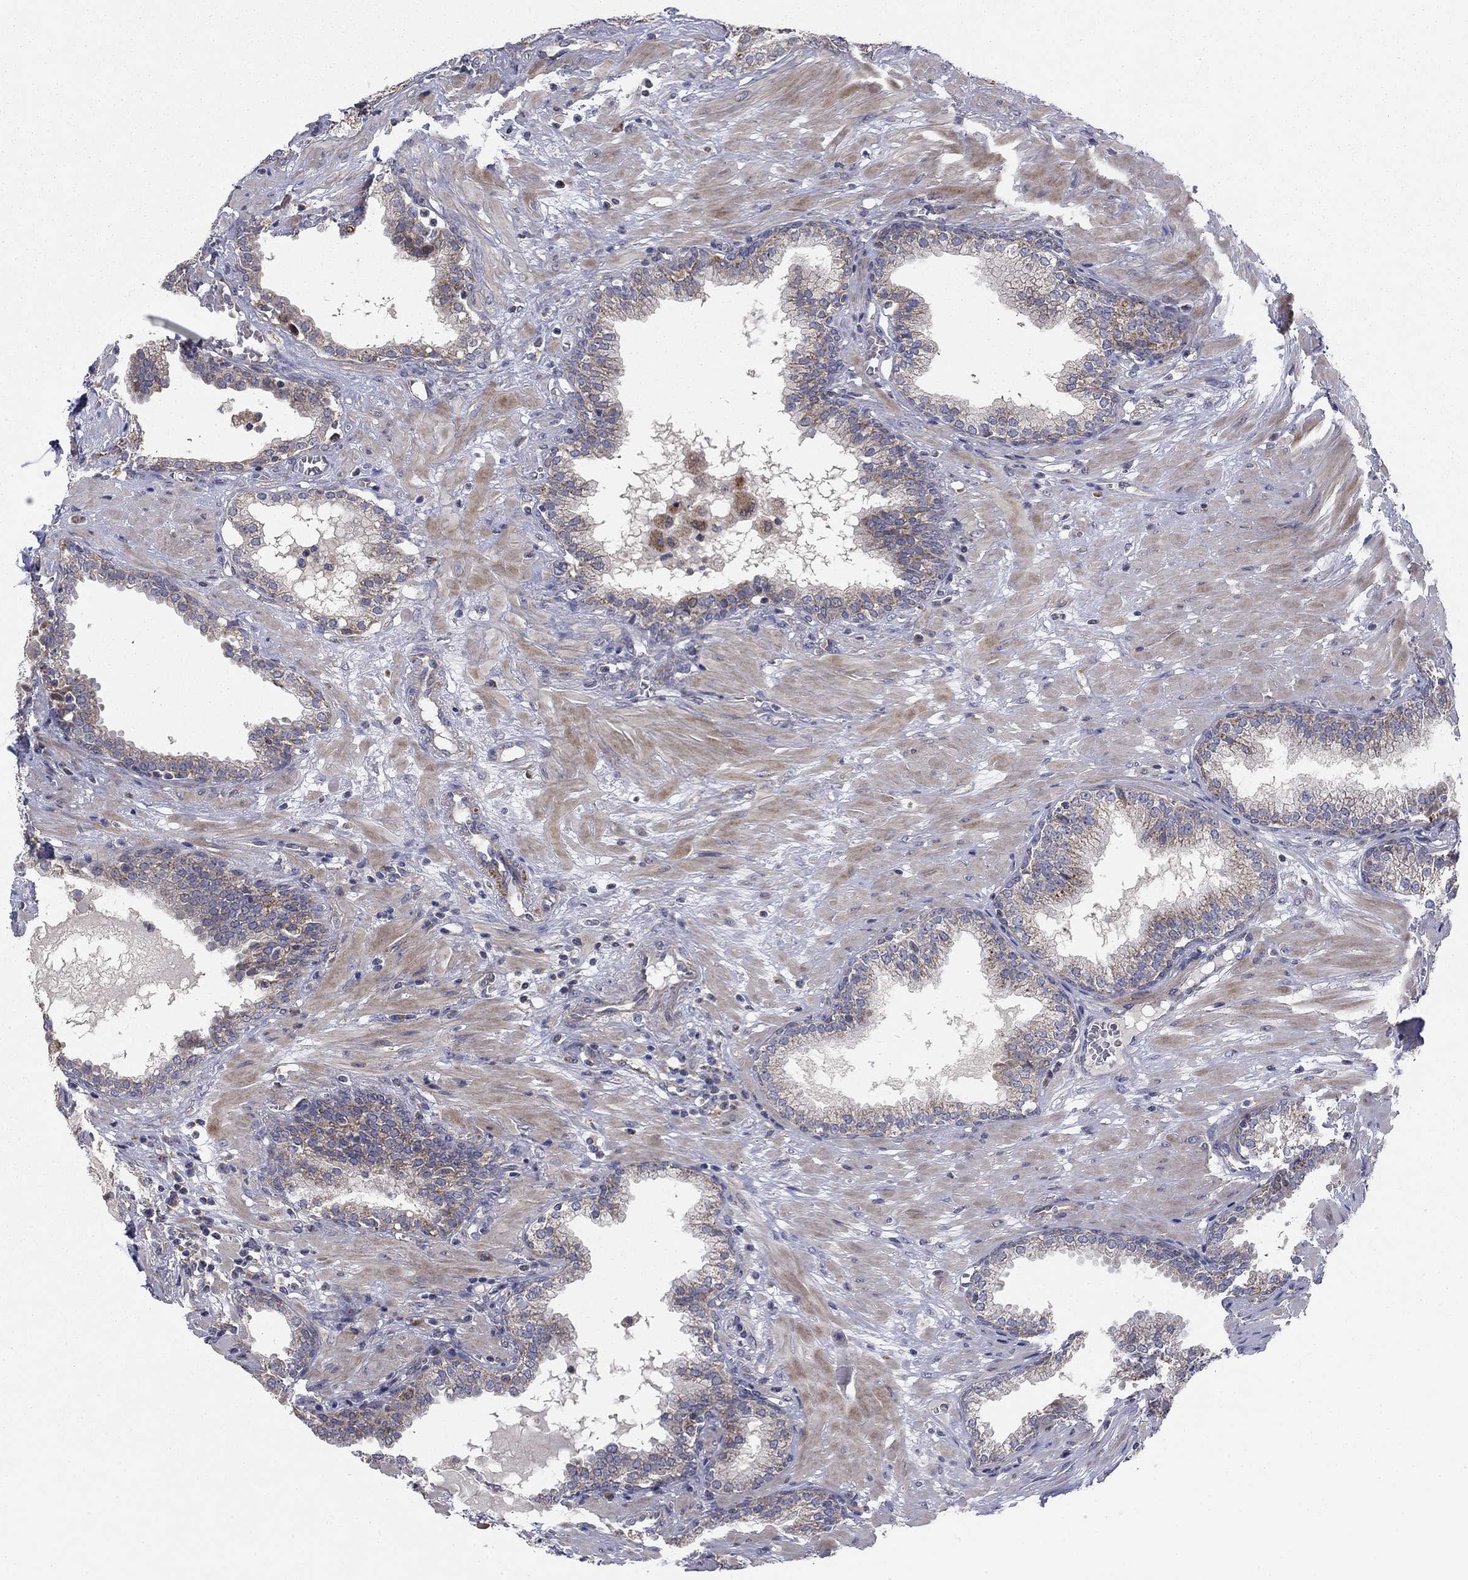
{"staining": {"intensity": "moderate", "quantity": "<25%", "location": "cytoplasmic/membranous"}, "tissue": "prostate", "cell_type": "Glandular cells", "image_type": "normal", "snomed": [{"axis": "morphology", "description": "Normal tissue, NOS"}, {"axis": "topography", "description": "Prostate"}], "caption": "This histopathology image demonstrates IHC staining of normal human prostate, with low moderate cytoplasmic/membranous staining in approximately <25% of glandular cells.", "gene": "MMAA", "patient": {"sex": "male", "age": 64}}